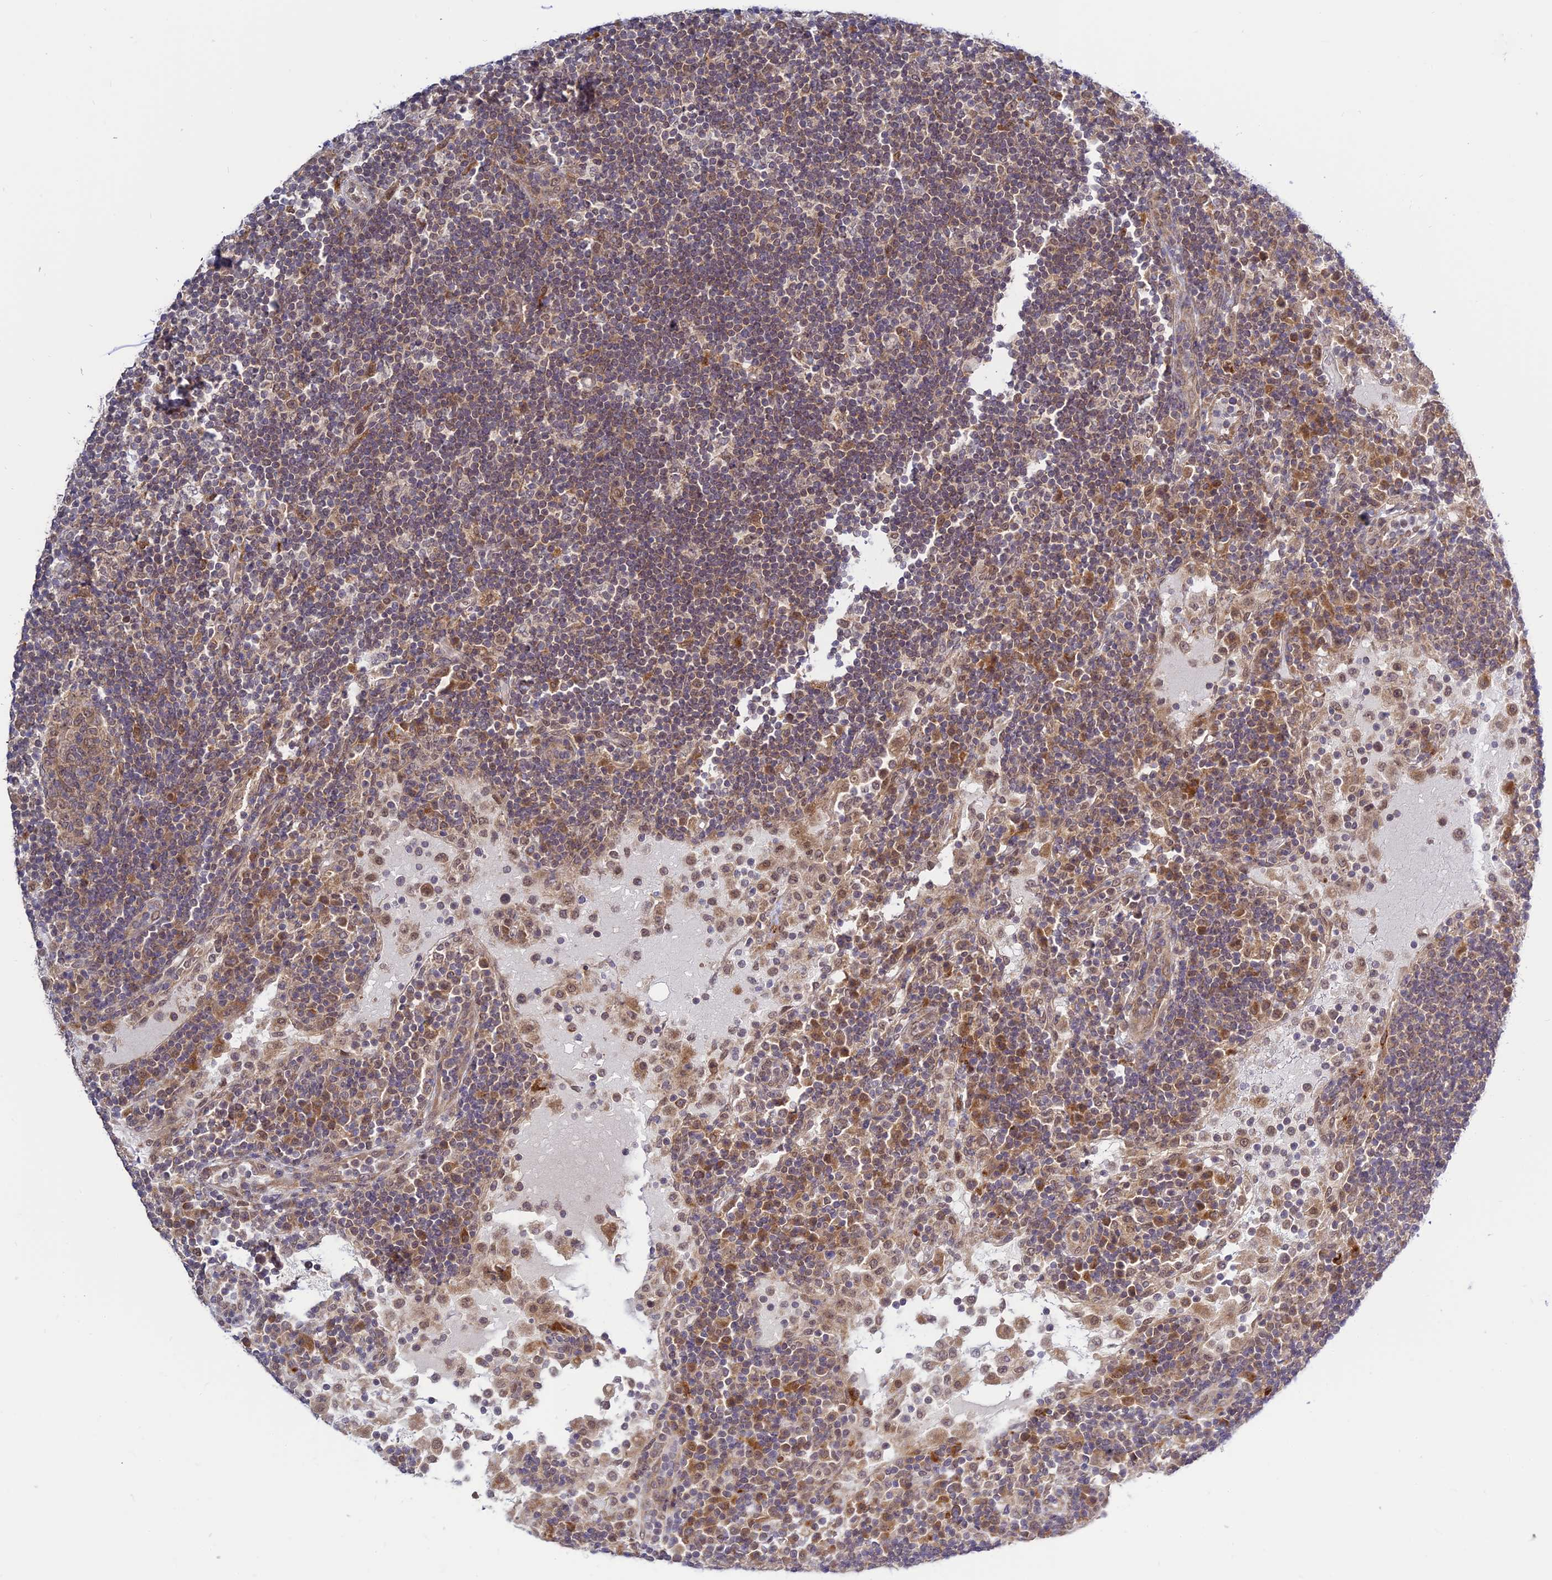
{"staining": {"intensity": "moderate", "quantity": ">75%", "location": "nuclear"}, "tissue": "lymph node", "cell_type": "Germinal center cells", "image_type": "normal", "snomed": [{"axis": "morphology", "description": "Normal tissue, NOS"}, {"axis": "topography", "description": "Lymph node"}], "caption": "Lymph node stained with a brown dye shows moderate nuclear positive expression in approximately >75% of germinal center cells.", "gene": "SKIC8", "patient": {"sex": "female", "age": 53}}